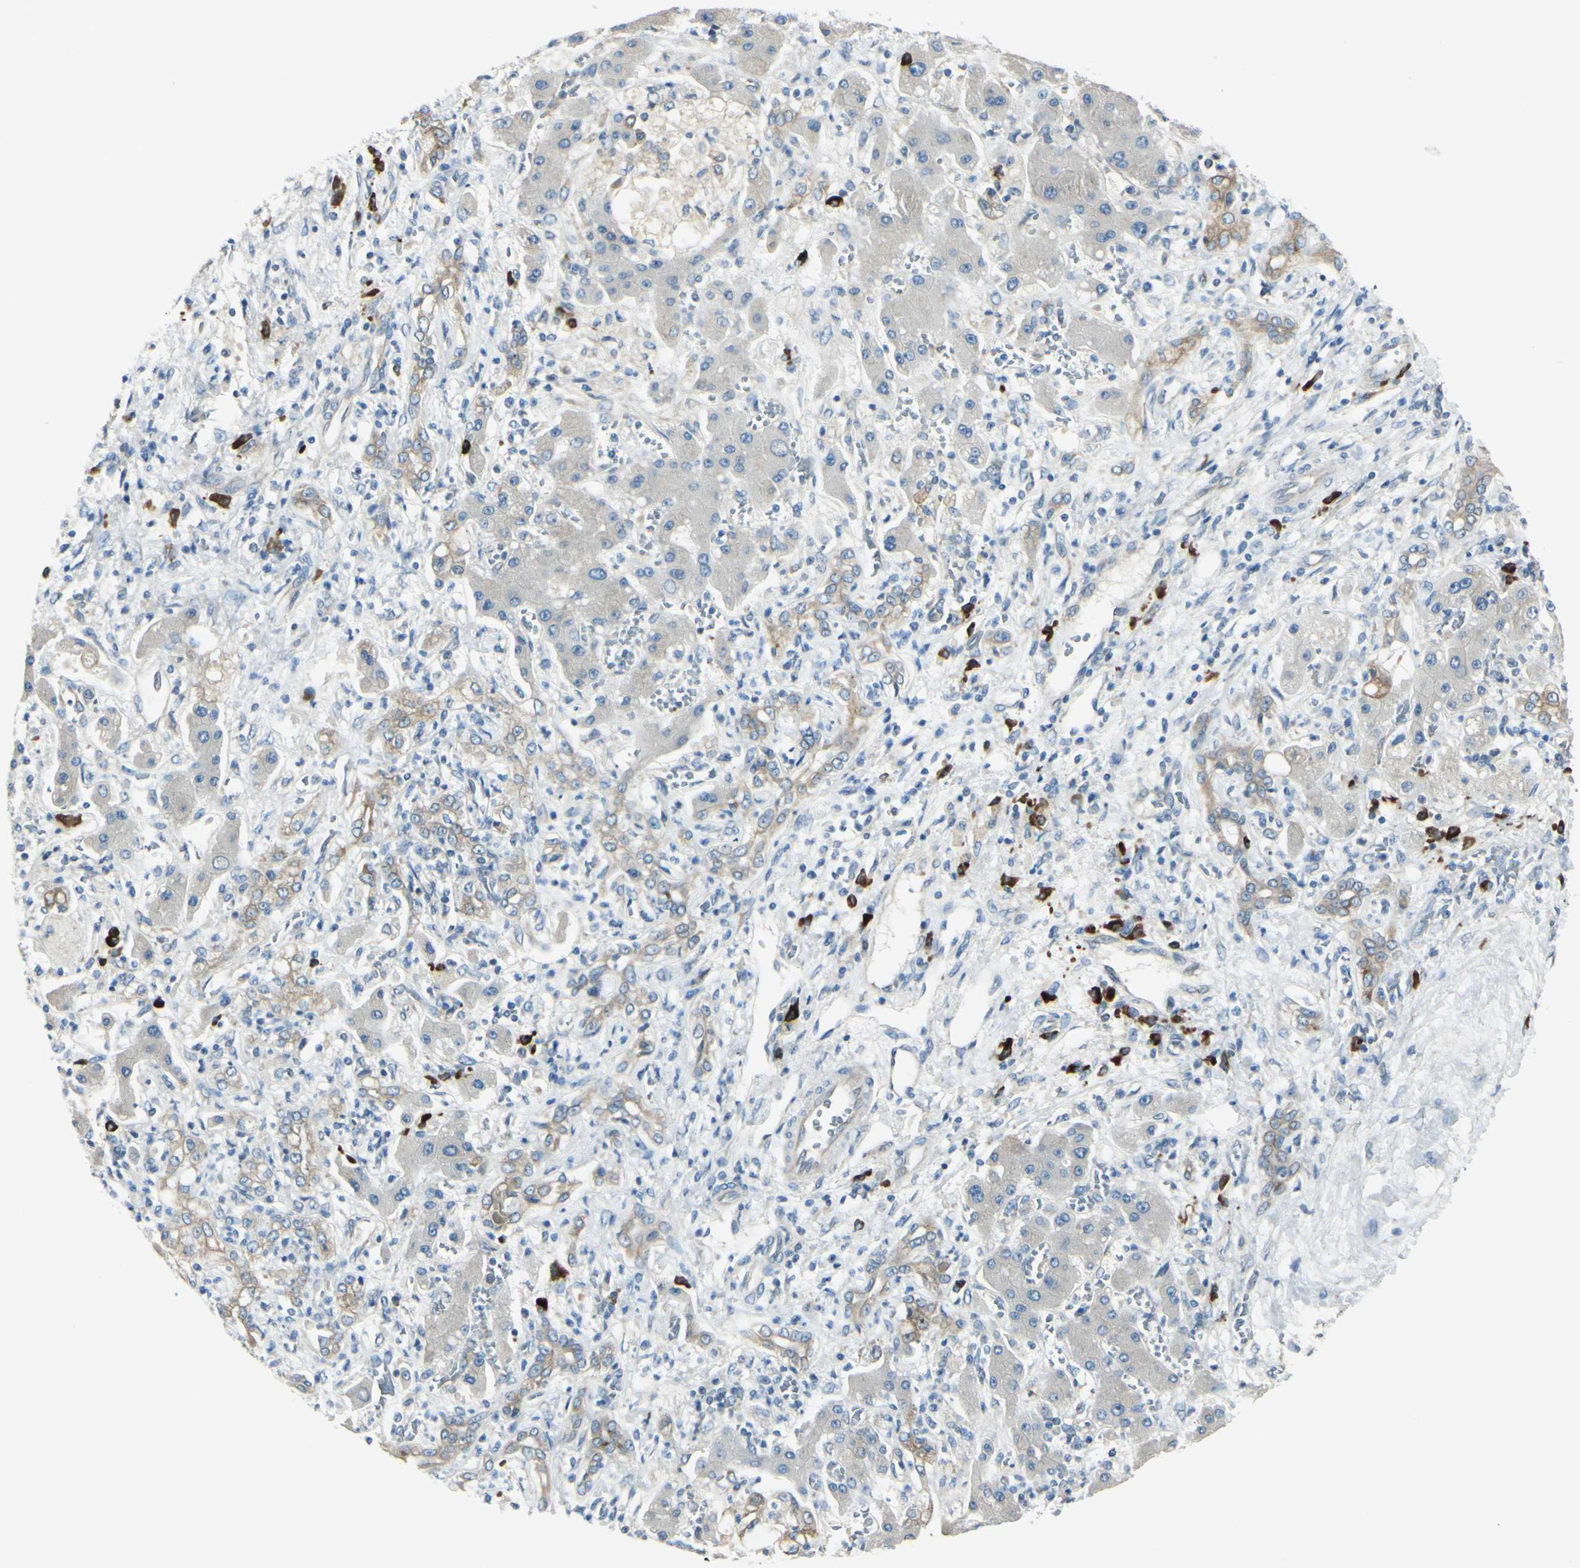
{"staining": {"intensity": "weak", "quantity": "<25%", "location": "cytoplasmic/membranous"}, "tissue": "liver cancer", "cell_type": "Tumor cells", "image_type": "cancer", "snomed": [{"axis": "morphology", "description": "Cholangiocarcinoma"}, {"axis": "topography", "description": "Liver"}], "caption": "The photomicrograph displays no significant positivity in tumor cells of cholangiocarcinoma (liver).", "gene": "SELENOS", "patient": {"sex": "male", "age": 50}}